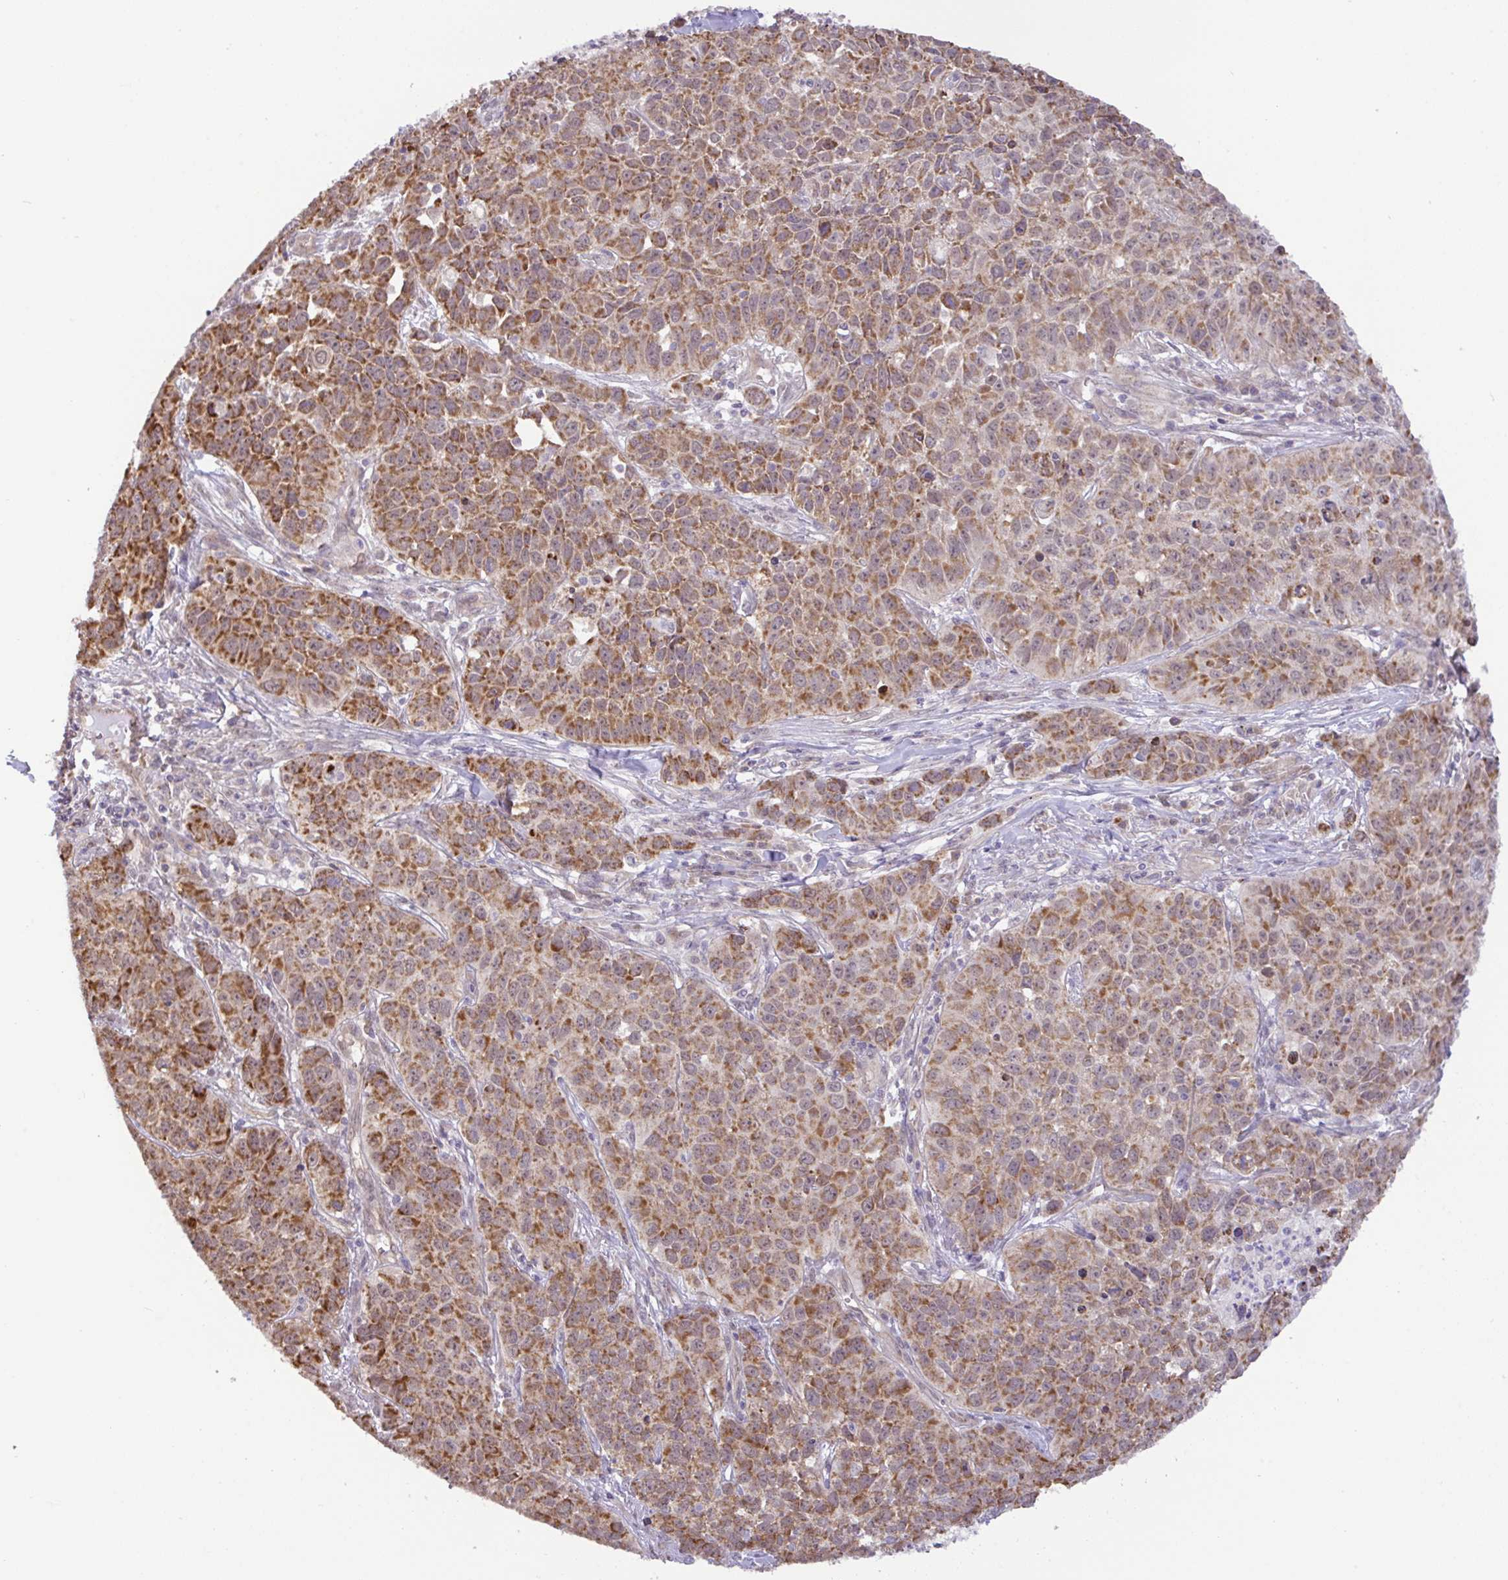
{"staining": {"intensity": "strong", "quantity": "25%-75%", "location": "cytoplasmic/membranous"}, "tissue": "lung cancer", "cell_type": "Tumor cells", "image_type": "cancer", "snomed": [{"axis": "morphology", "description": "Squamous cell carcinoma, NOS"}, {"axis": "topography", "description": "Lung"}], "caption": "This micrograph exhibits immunohistochemistry staining of human lung squamous cell carcinoma, with high strong cytoplasmic/membranous staining in approximately 25%-75% of tumor cells.", "gene": "DLEU7", "patient": {"sex": "male", "age": 76}}